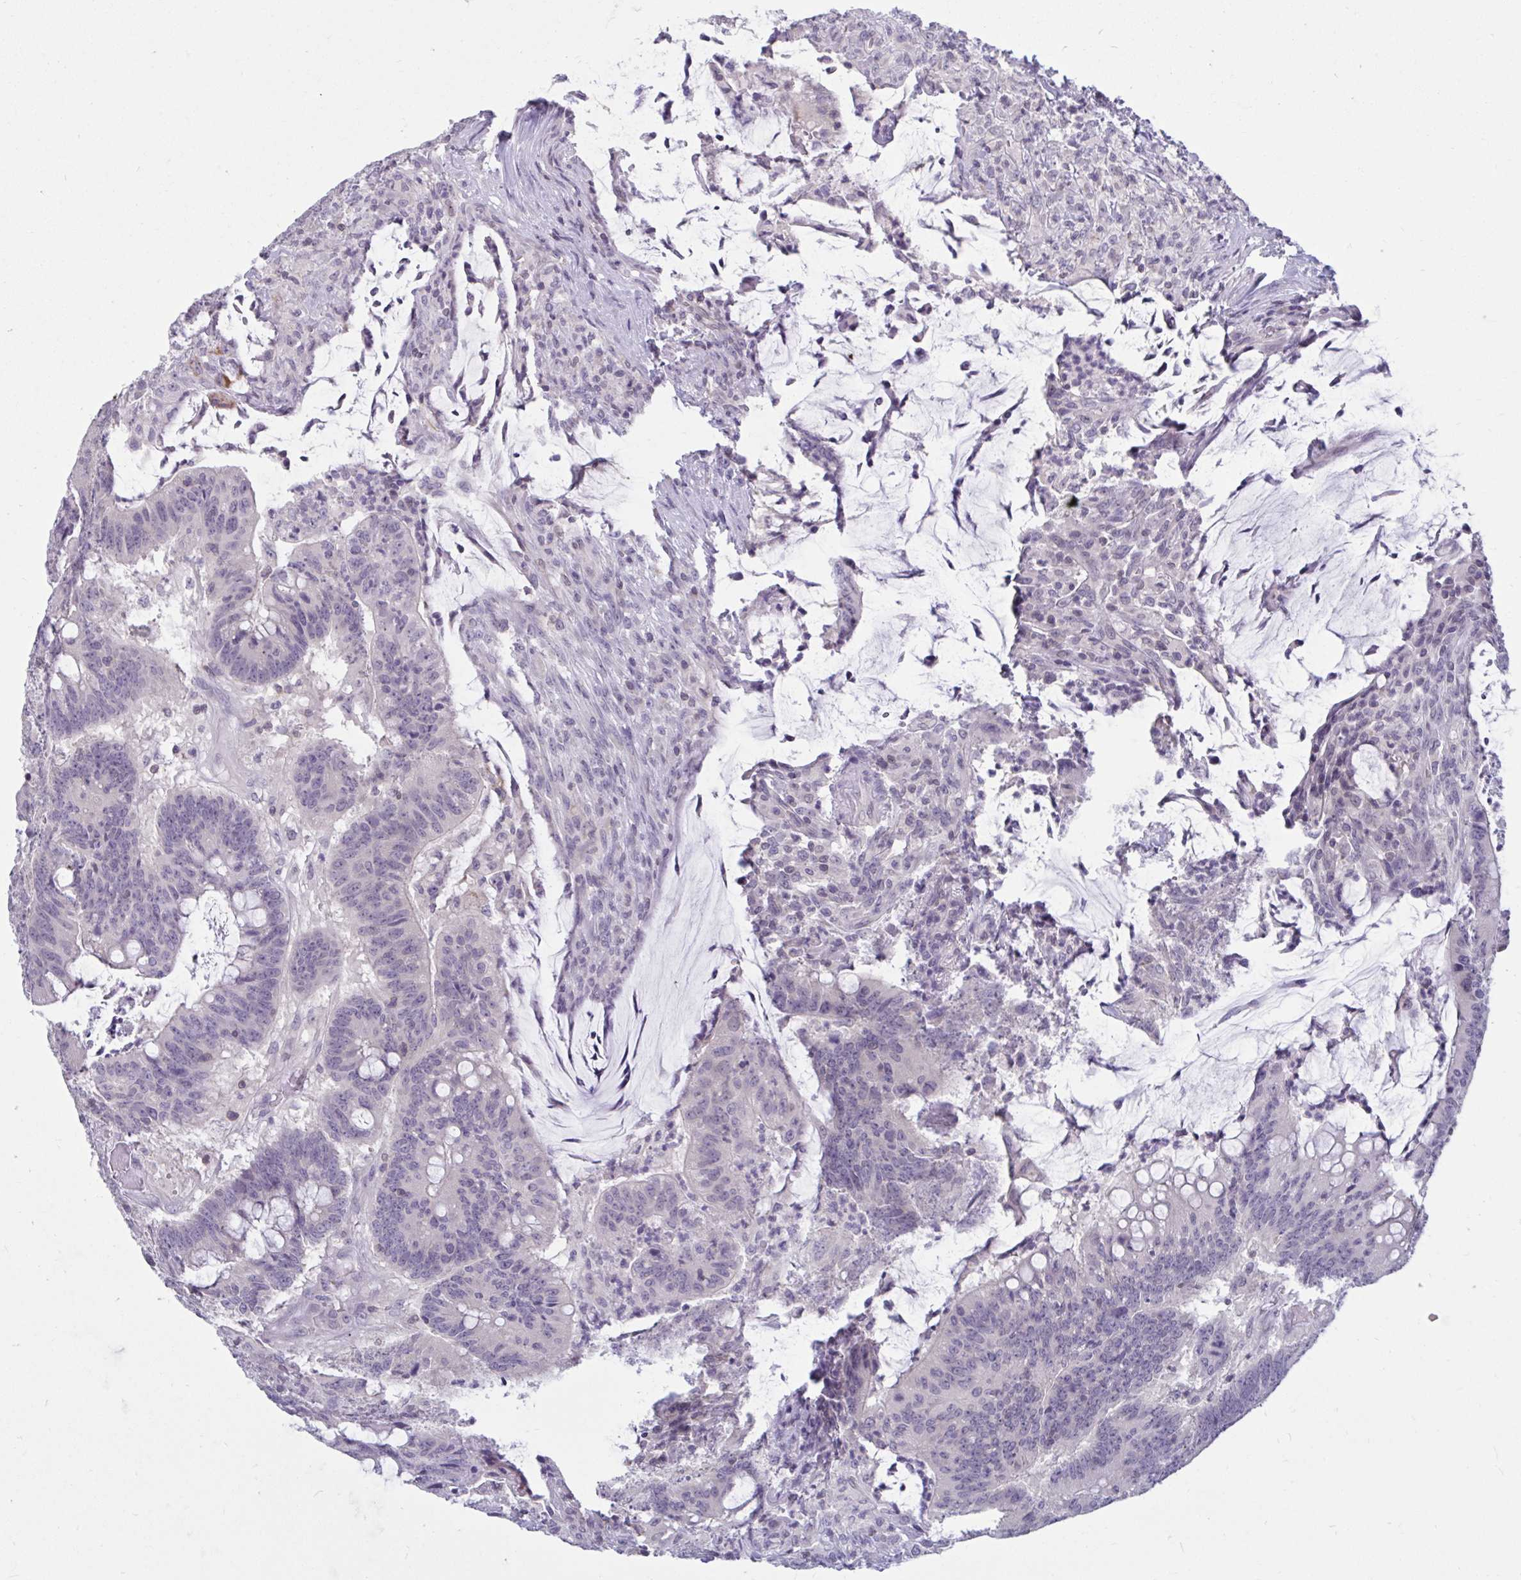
{"staining": {"intensity": "negative", "quantity": "none", "location": "none"}, "tissue": "colorectal cancer", "cell_type": "Tumor cells", "image_type": "cancer", "snomed": [{"axis": "morphology", "description": "Adenocarcinoma, NOS"}, {"axis": "topography", "description": "Colon"}], "caption": "DAB (3,3'-diaminobenzidine) immunohistochemical staining of human adenocarcinoma (colorectal) displays no significant staining in tumor cells.", "gene": "ARPP19", "patient": {"sex": "female", "age": 87}}